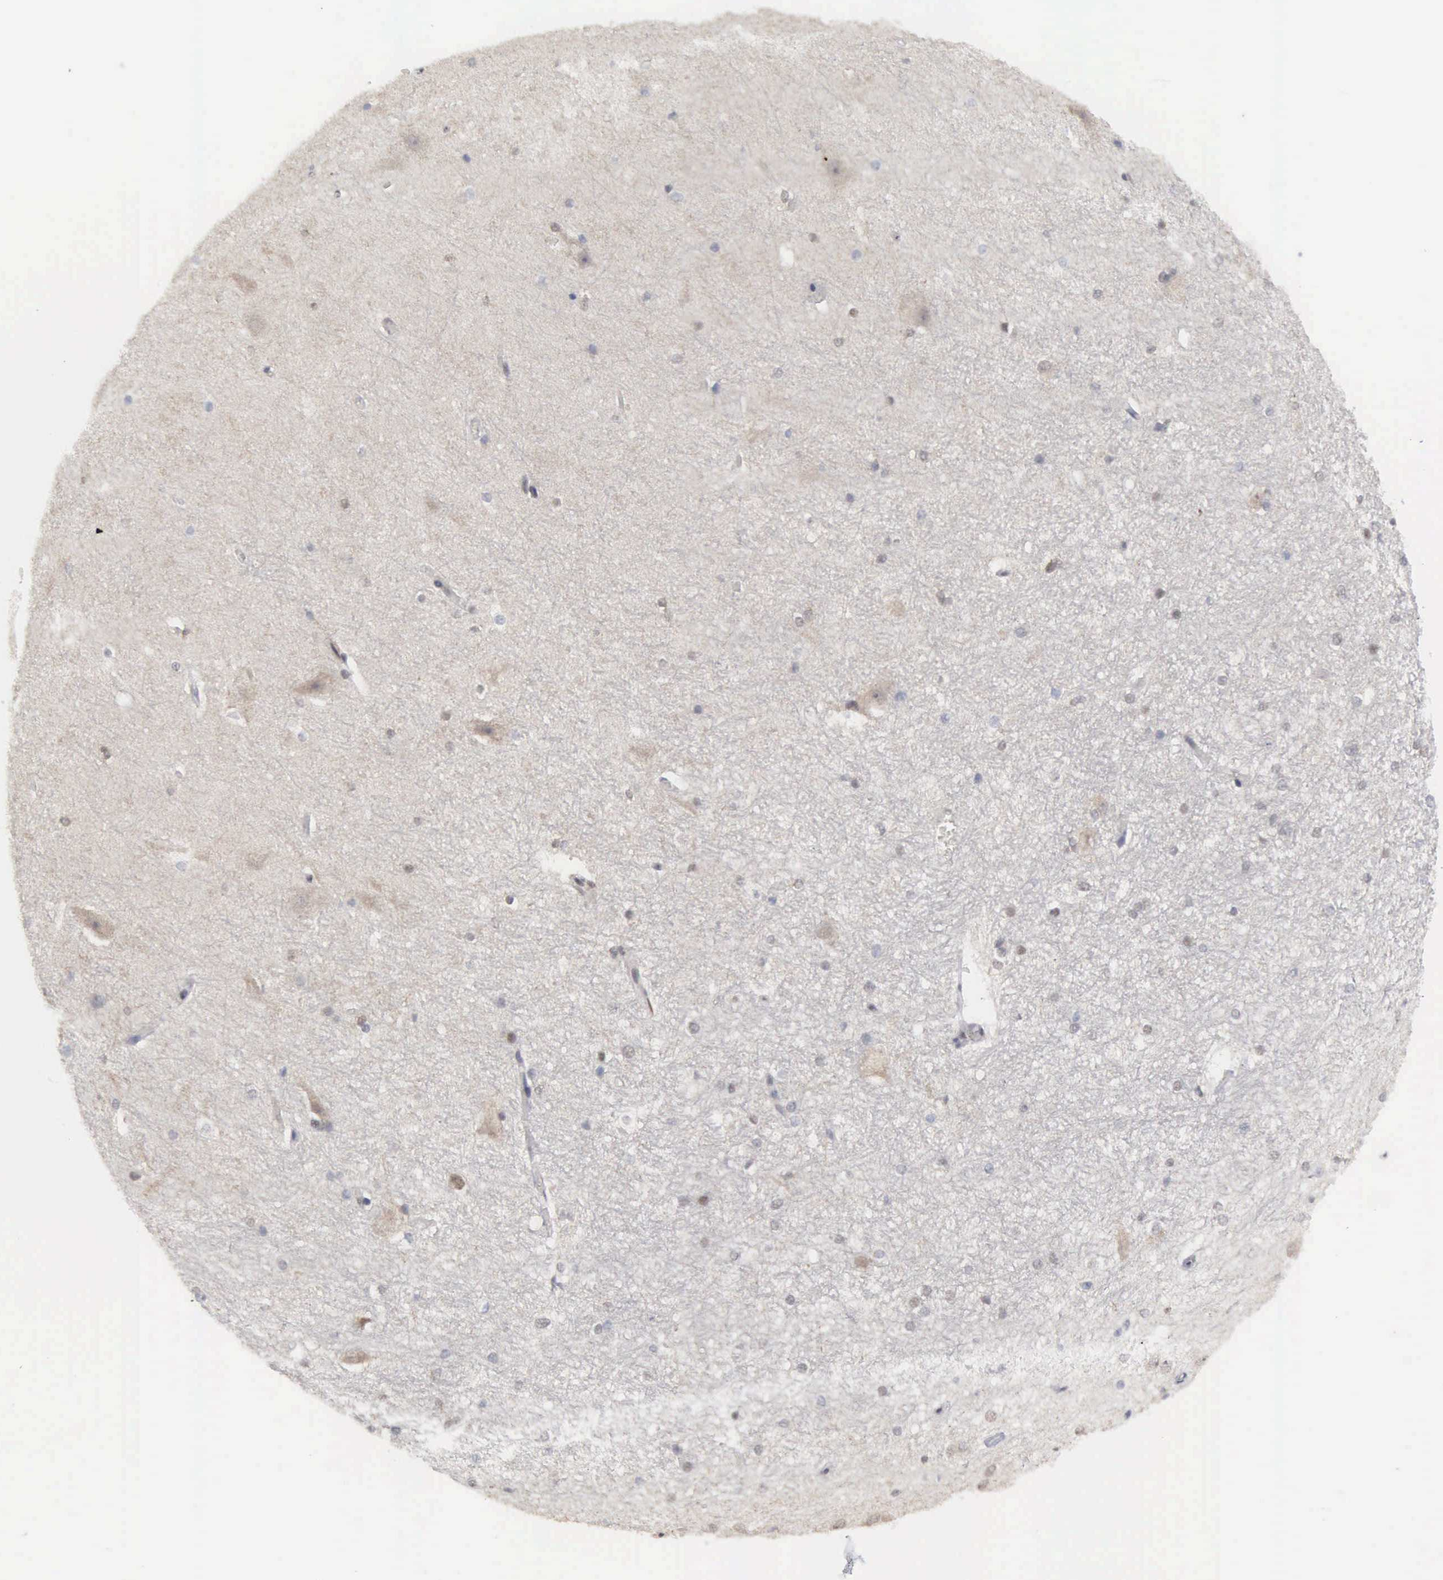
{"staining": {"intensity": "weak", "quantity": "<25%", "location": "nuclear"}, "tissue": "hippocampus", "cell_type": "Glial cells", "image_type": "normal", "snomed": [{"axis": "morphology", "description": "Normal tissue, NOS"}, {"axis": "topography", "description": "Hippocampus"}], "caption": "Human hippocampus stained for a protein using immunohistochemistry (IHC) displays no staining in glial cells.", "gene": "TRMT5", "patient": {"sex": "female", "age": 19}}